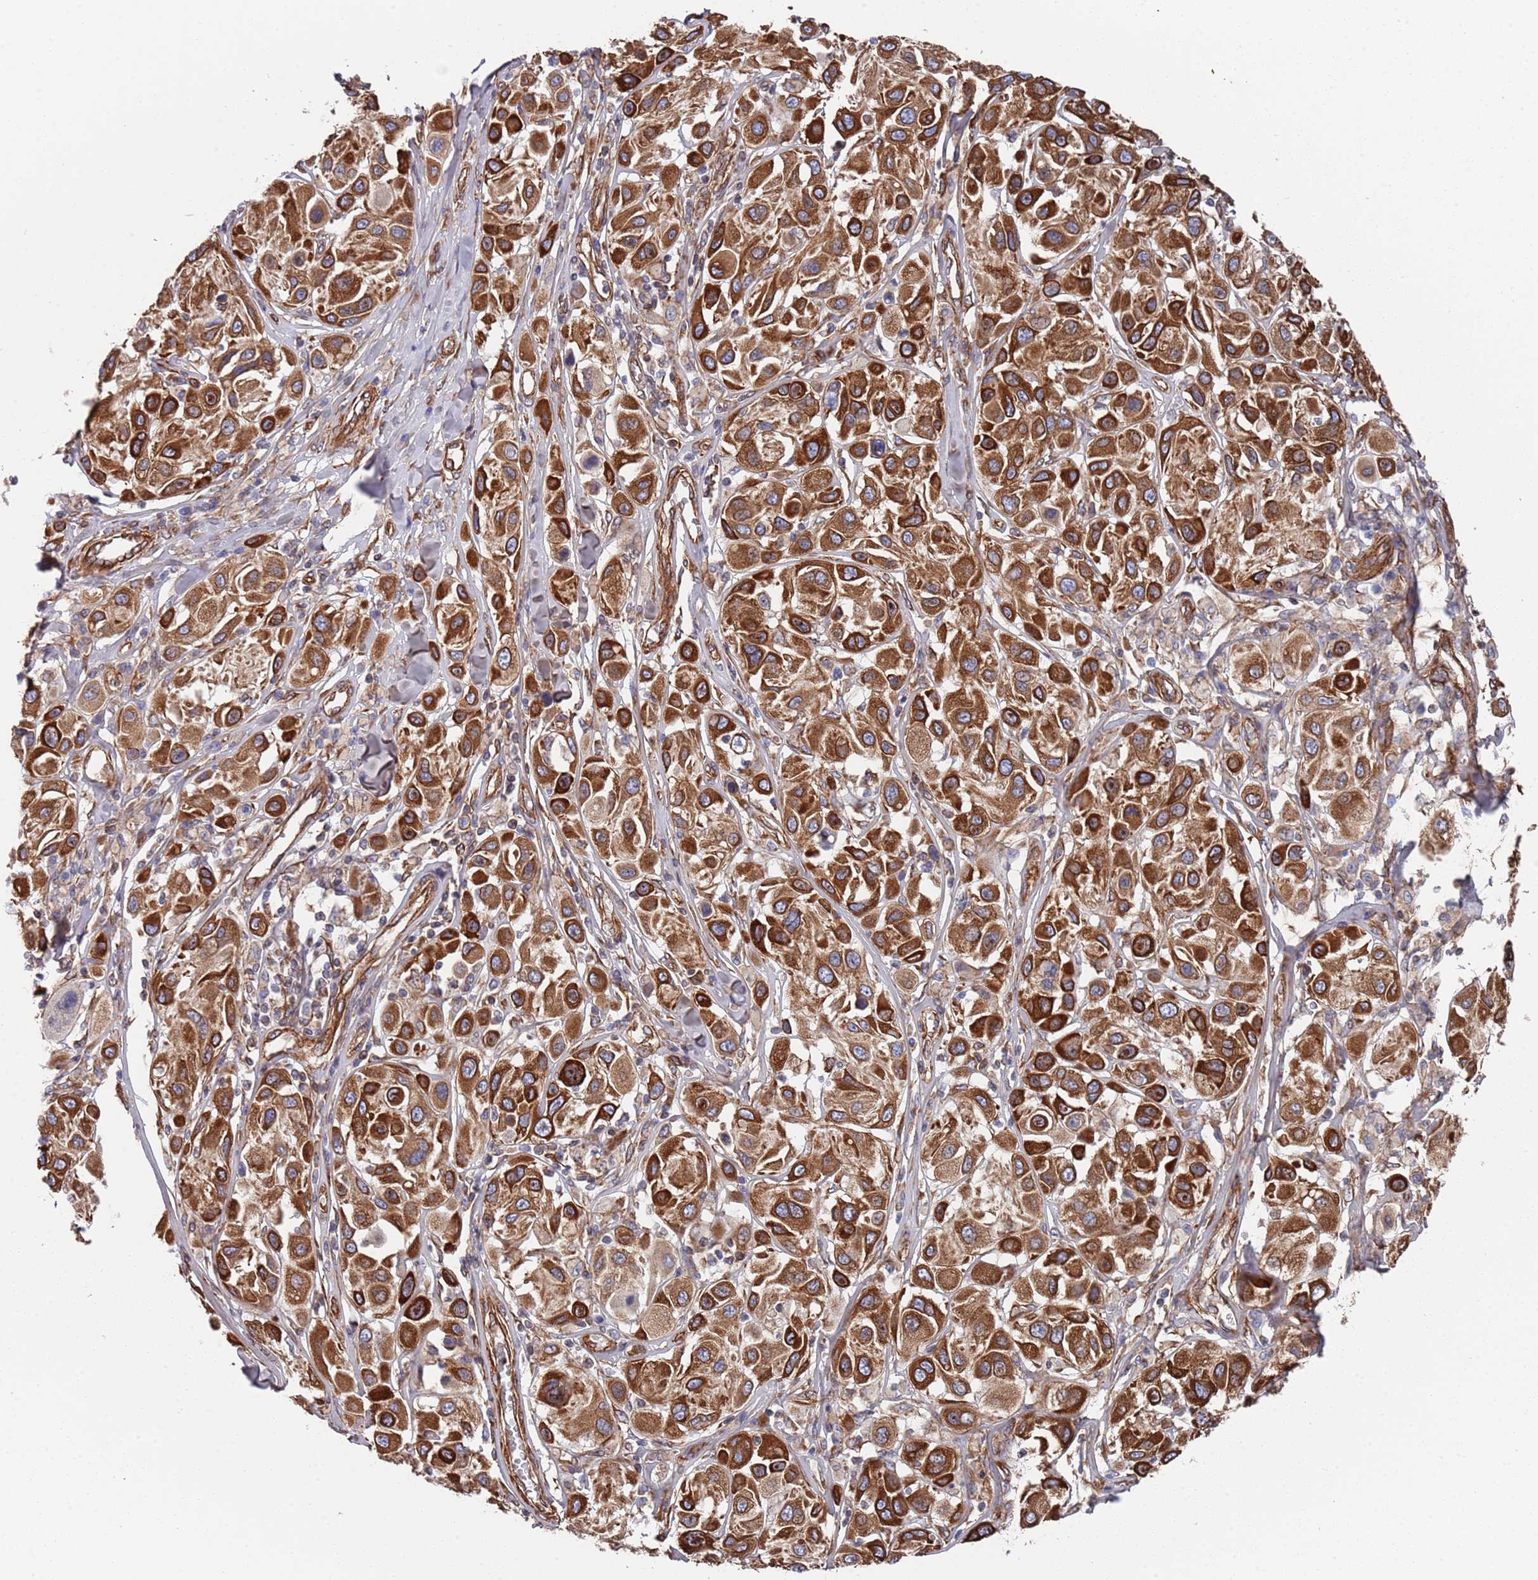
{"staining": {"intensity": "strong", "quantity": ">75%", "location": "cytoplasmic/membranous"}, "tissue": "melanoma", "cell_type": "Tumor cells", "image_type": "cancer", "snomed": [{"axis": "morphology", "description": "Malignant melanoma, Metastatic site"}, {"axis": "topography", "description": "Skin"}], "caption": "Human melanoma stained with a brown dye demonstrates strong cytoplasmic/membranous positive positivity in about >75% of tumor cells.", "gene": "JAKMIP2", "patient": {"sex": "male", "age": 41}}